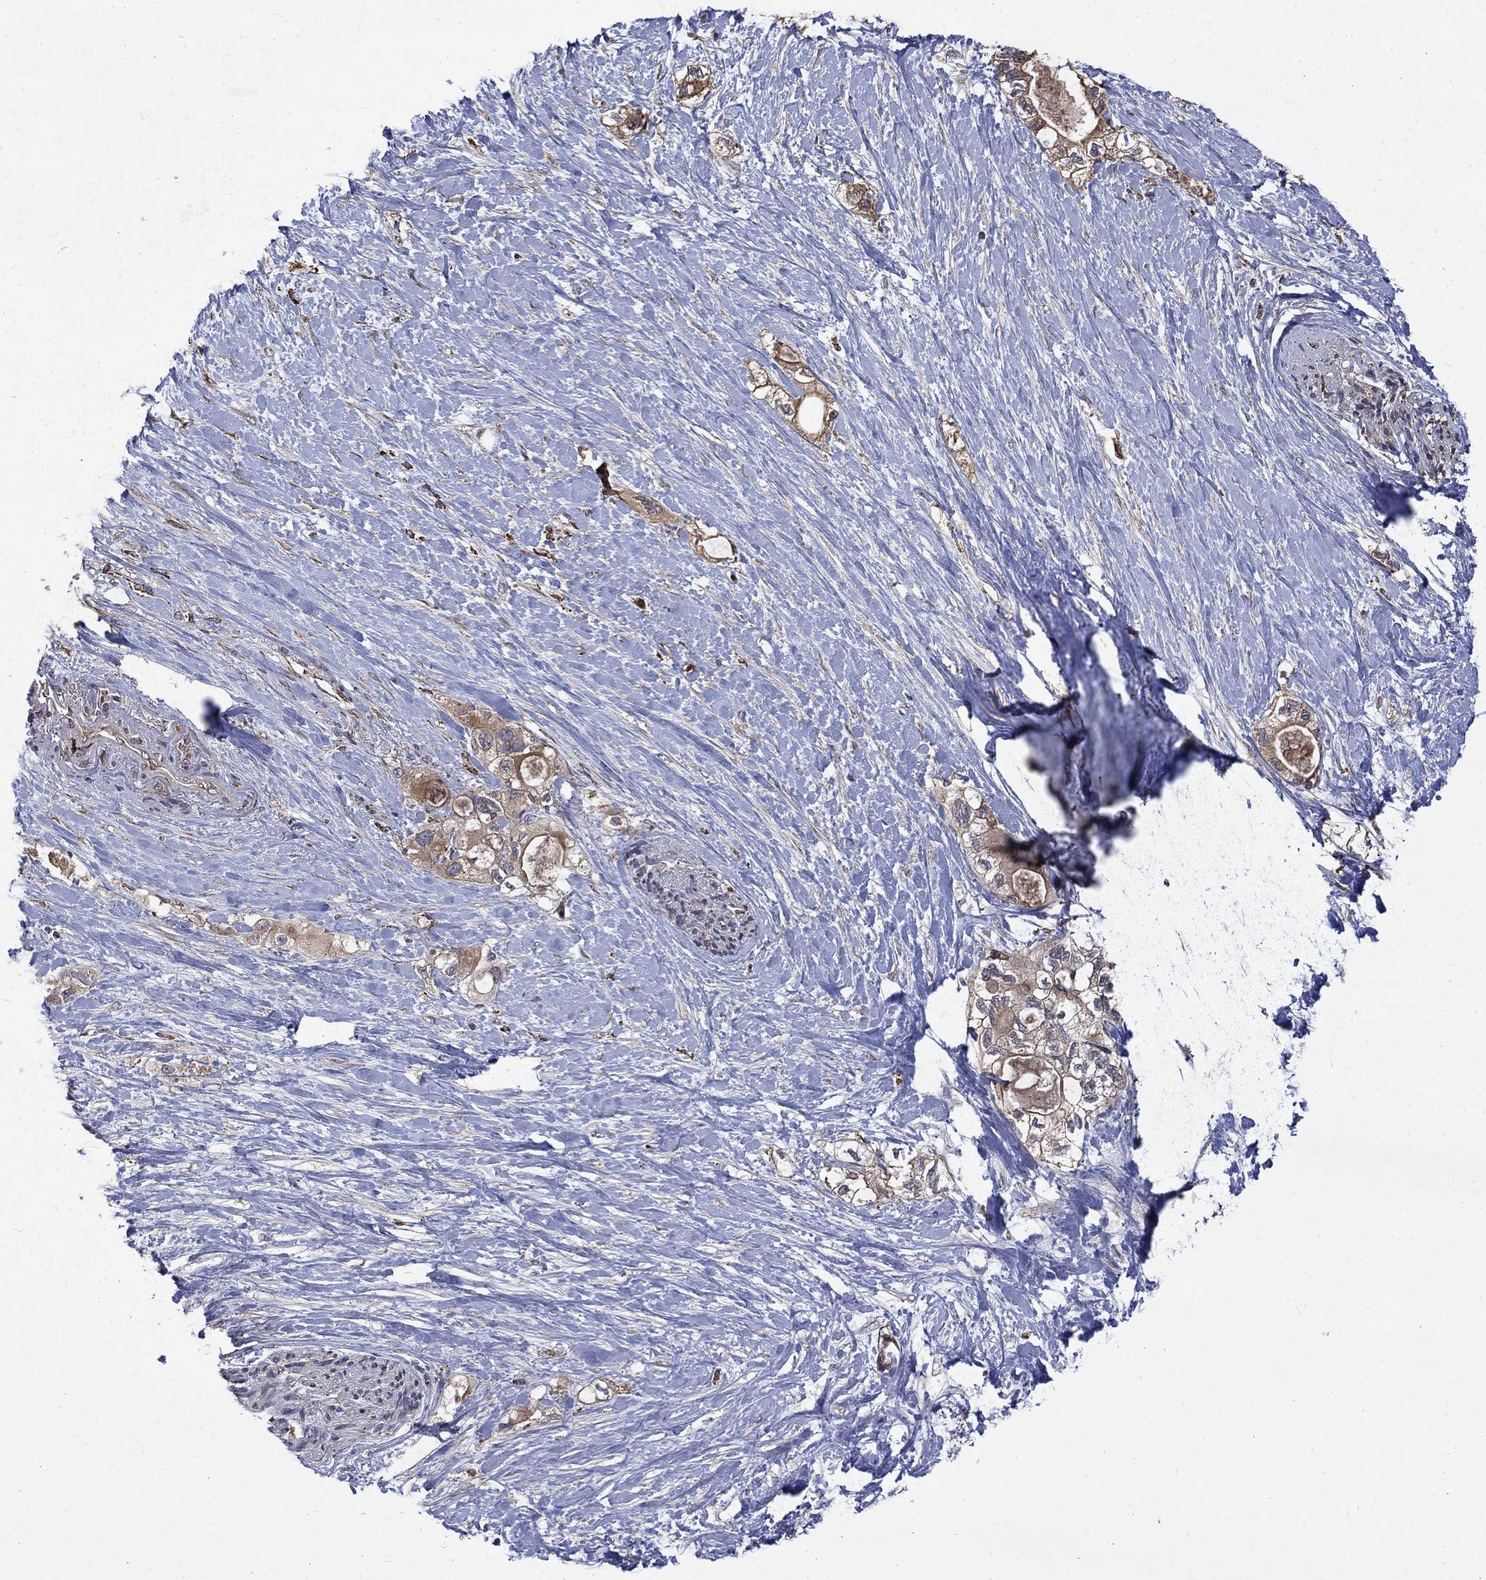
{"staining": {"intensity": "moderate", "quantity": "25%-75%", "location": "cytoplasmic/membranous"}, "tissue": "pancreatic cancer", "cell_type": "Tumor cells", "image_type": "cancer", "snomed": [{"axis": "morphology", "description": "Adenocarcinoma, NOS"}, {"axis": "topography", "description": "Pancreas"}], "caption": "The immunohistochemical stain labels moderate cytoplasmic/membranous expression in tumor cells of pancreatic cancer tissue. The staining is performed using DAB (3,3'-diaminobenzidine) brown chromogen to label protein expression. The nuclei are counter-stained blue using hematoxylin.", "gene": "ESRRA", "patient": {"sex": "female", "age": 56}}